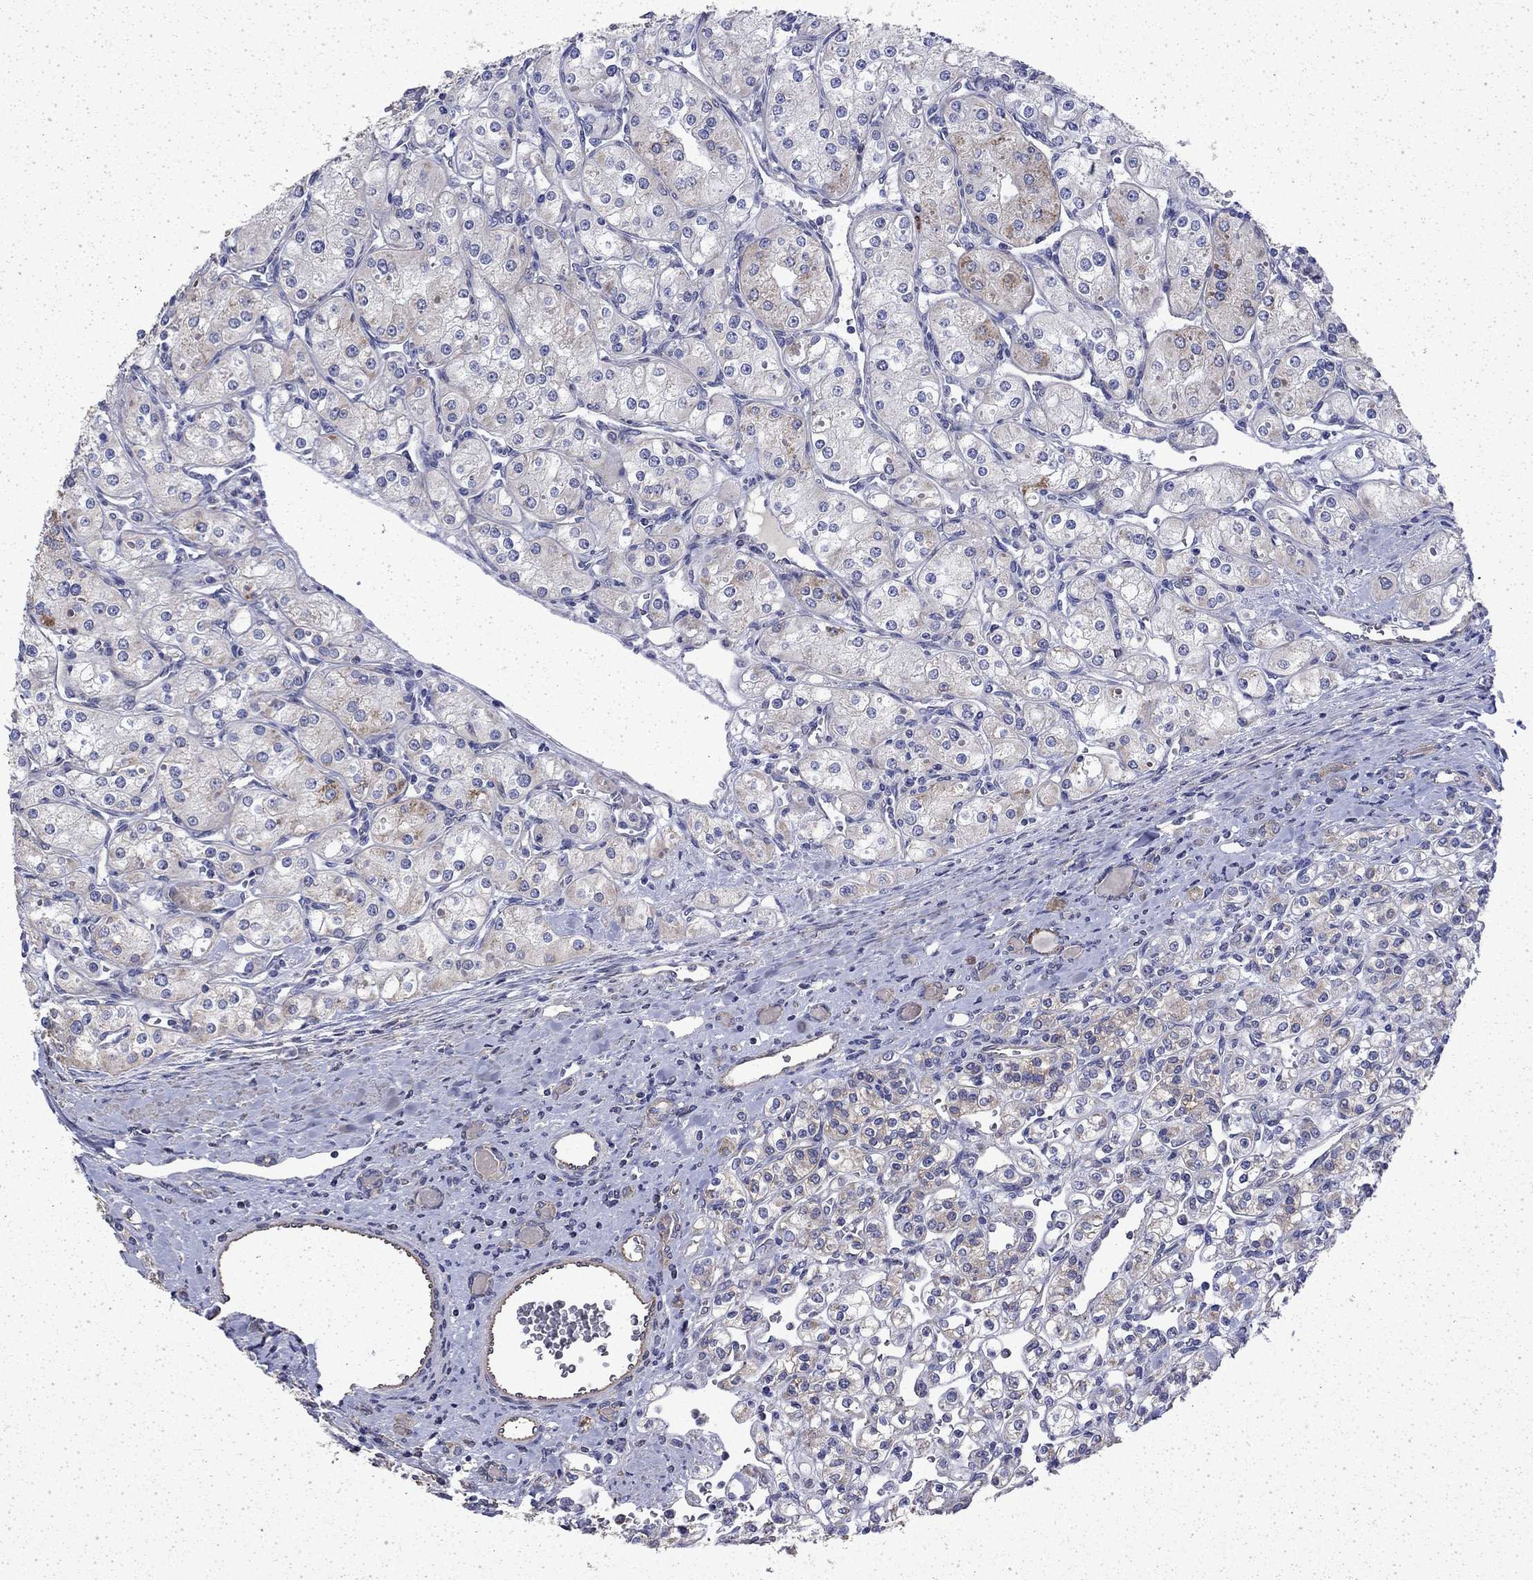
{"staining": {"intensity": "moderate", "quantity": "<25%", "location": "cytoplasmic/membranous"}, "tissue": "renal cancer", "cell_type": "Tumor cells", "image_type": "cancer", "snomed": [{"axis": "morphology", "description": "Adenocarcinoma, NOS"}, {"axis": "topography", "description": "Kidney"}], "caption": "A brown stain labels moderate cytoplasmic/membranous expression of a protein in renal cancer tumor cells.", "gene": "DTNA", "patient": {"sex": "male", "age": 77}}